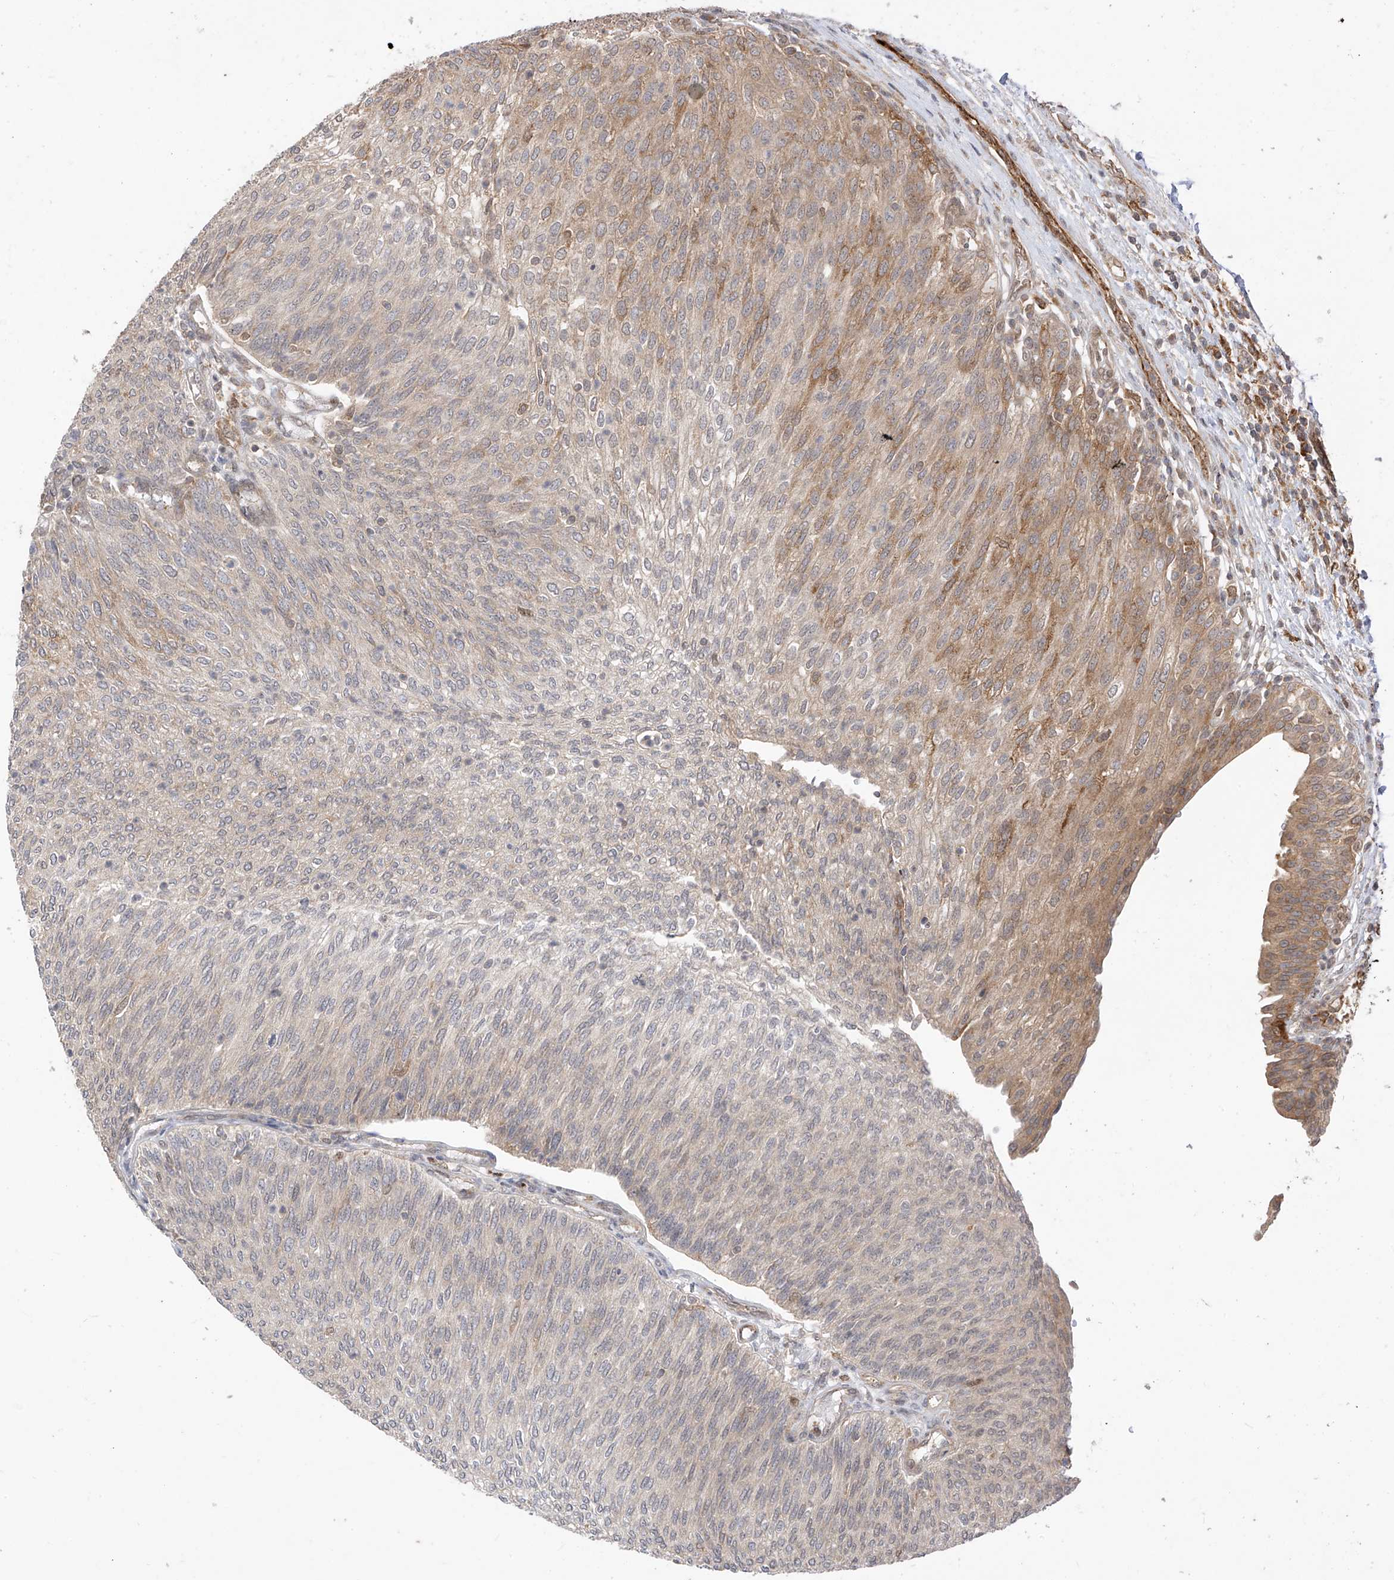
{"staining": {"intensity": "moderate", "quantity": "<25%", "location": "cytoplasmic/membranous"}, "tissue": "urothelial cancer", "cell_type": "Tumor cells", "image_type": "cancer", "snomed": [{"axis": "morphology", "description": "Urothelial carcinoma, Low grade"}, {"axis": "topography", "description": "Urinary bladder"}], "caption": "This micrograph displays immunohistochemistry (IHC) staining of low-grade urothelial carcinoma, with low moderate cytoplasmic/membranous staining in approximately <25% of tumor cells.", "gene": "MRTFA", "patient": {"sex": "female", "age": 79}}